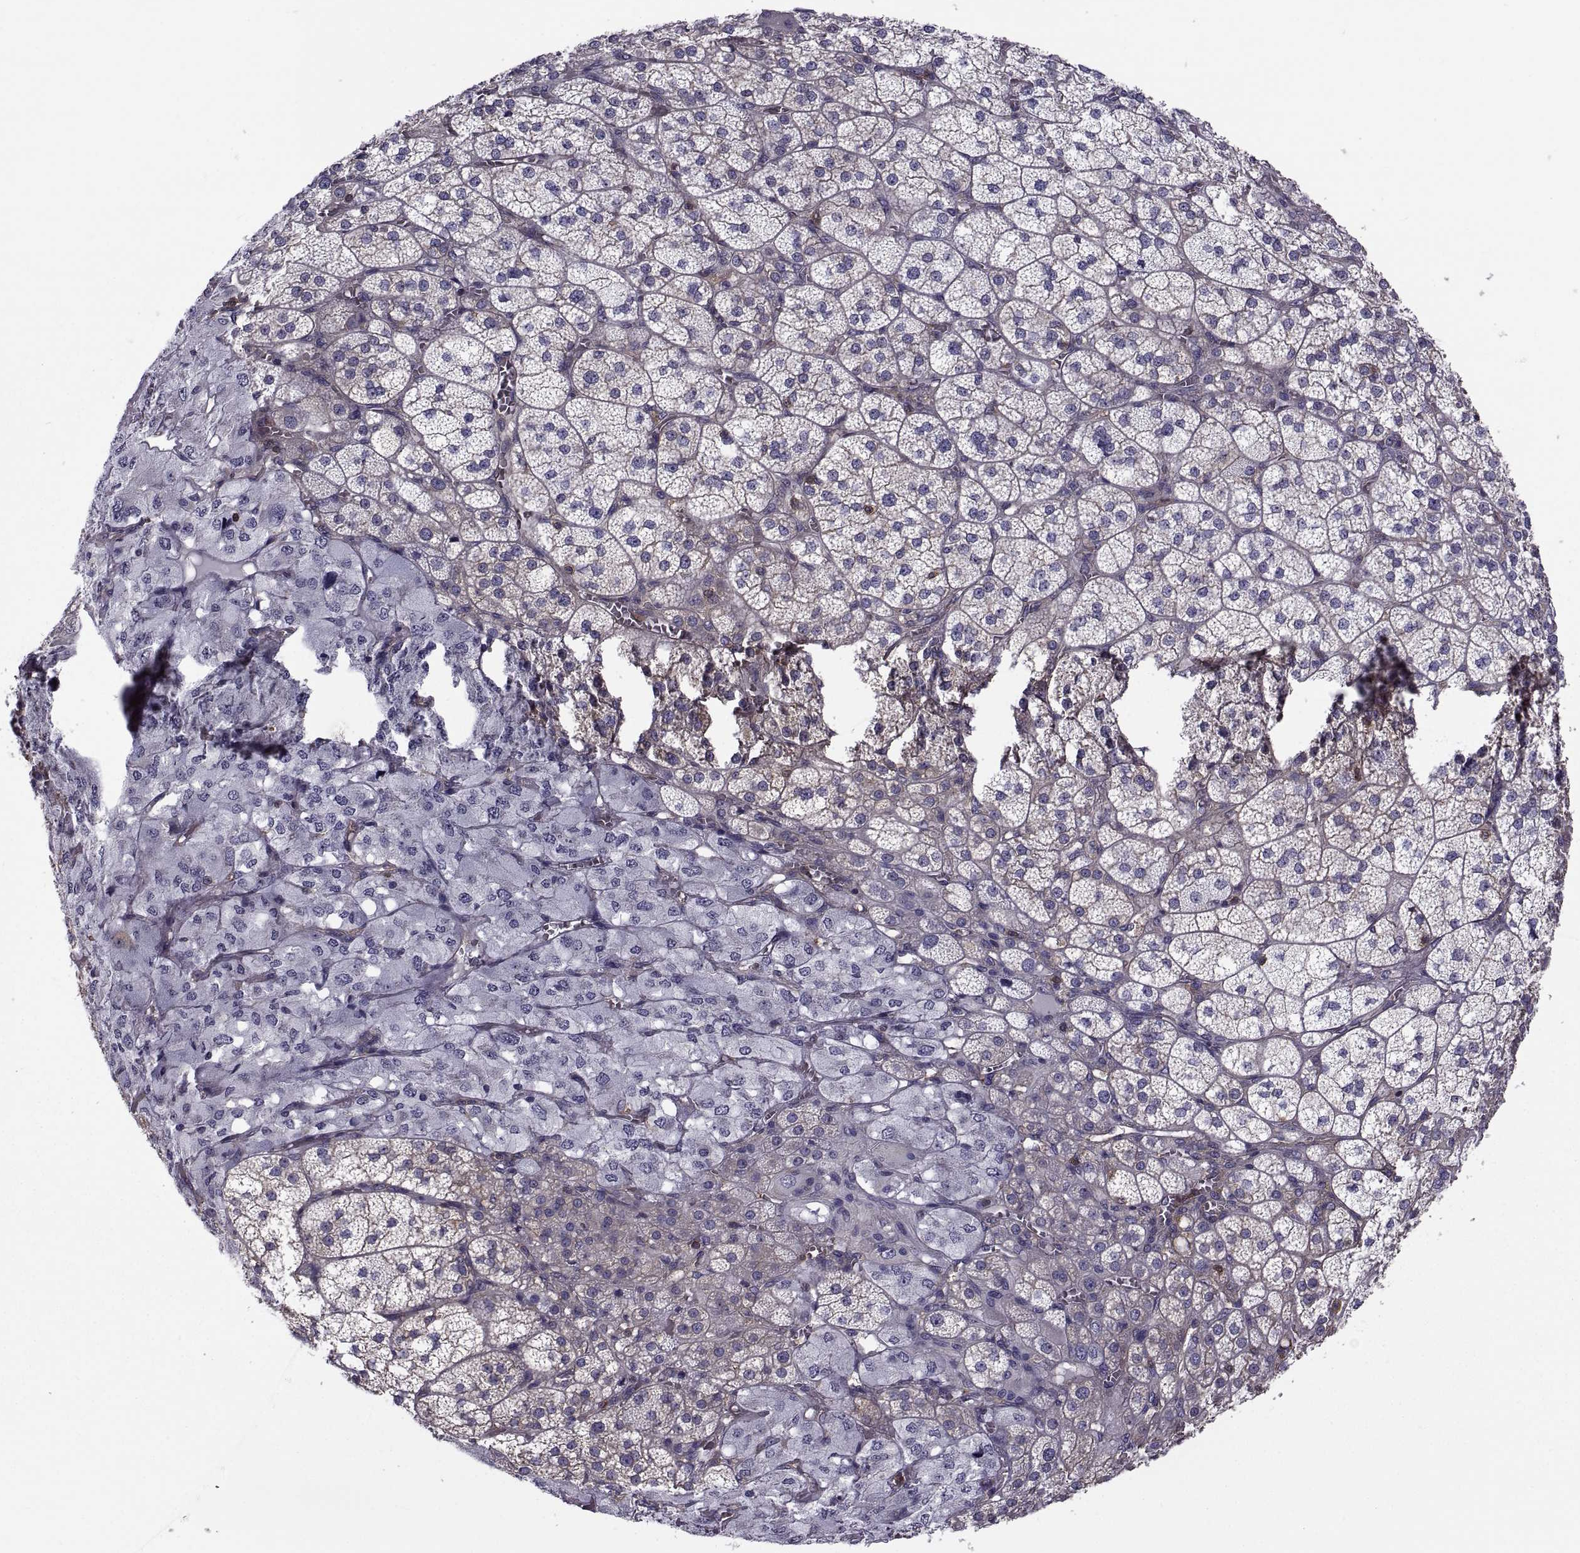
{"staining": {"intensity": "weak", "quantity": "25%-75%", "location": "cytoplasmic/membranous"}, "tissue": "adrenal gland", "cell_type": "Glandular cells", "image_type": "normal", "snomed": [{"axis": "morphology", "description": "Normal tissue, NOS"}, {"axis": "topography", "description": "Adrenal gland"}], "caption": "Immunohistochemistry (IHC) of normal human adrenal gland demonstrates low levels of weak cytoplasmic/membranous expression in approximately 25%-75% of glandular cells. The protein of interest is shown in brown color, while the nuclei are stained blue.", "gene": "MYH9", "patient": {"sex": "female", "age": 60}}